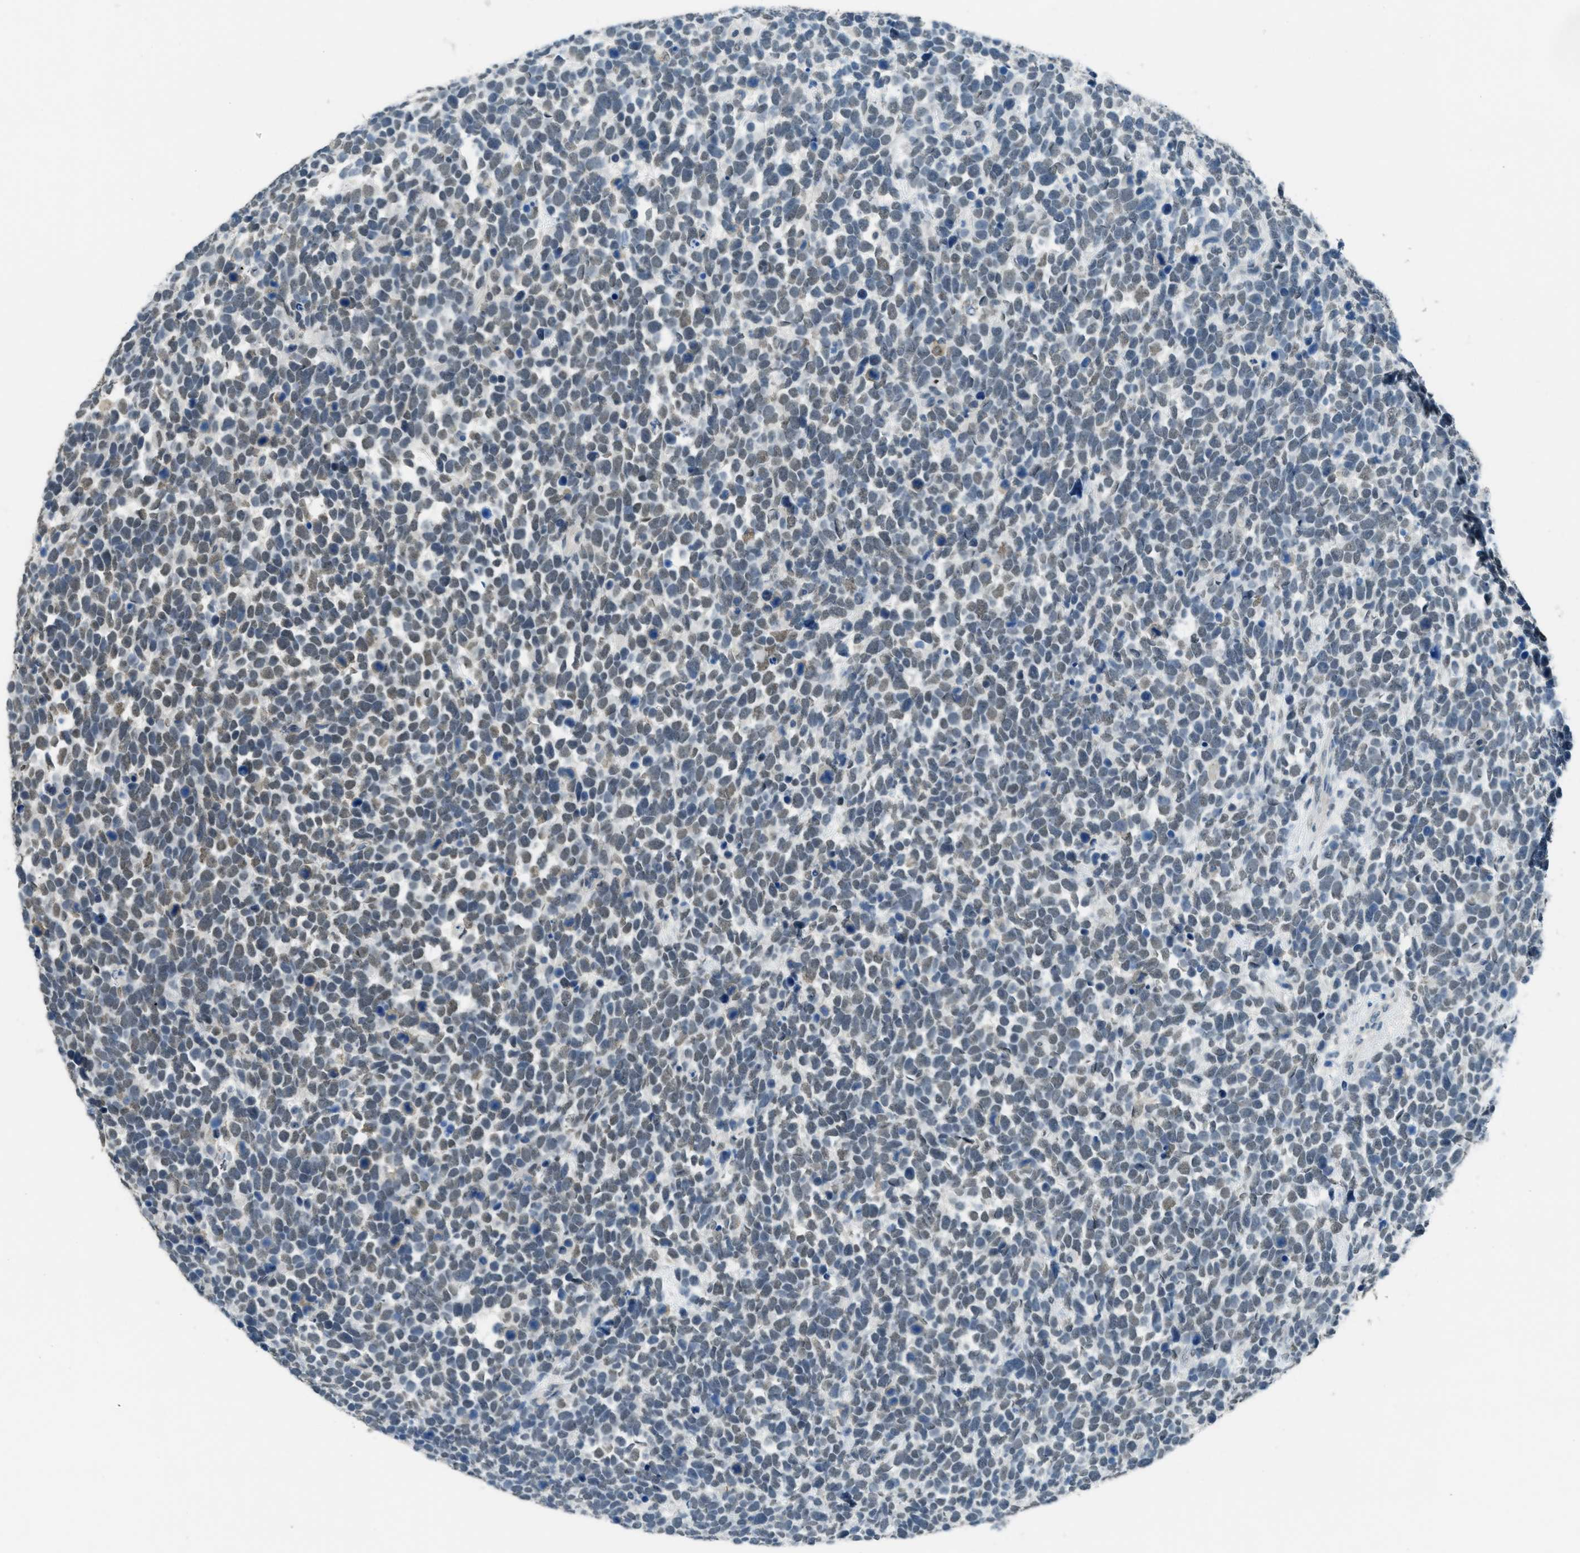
{"staining": {"intensity": "weak", "quantity": "25%-75%", "location": "nuclear"}, "tissue": "urothelial cancer", "cell_type": "Tumor cells", "image_type": "cancer", "snomed": [{"axis": "morphology", "description": "Urothelial carcinoma, High grade"}, {"axis": "topography", "description": "Urinary bladder"}], "caption": "IHC of human high-grade urothelial carcinoma displays low levels of weak nuclear staining in approximately 25%-75% of tumor cells.", "gene": "TTC13", "patient": {"sex": "female", "age": 82}}